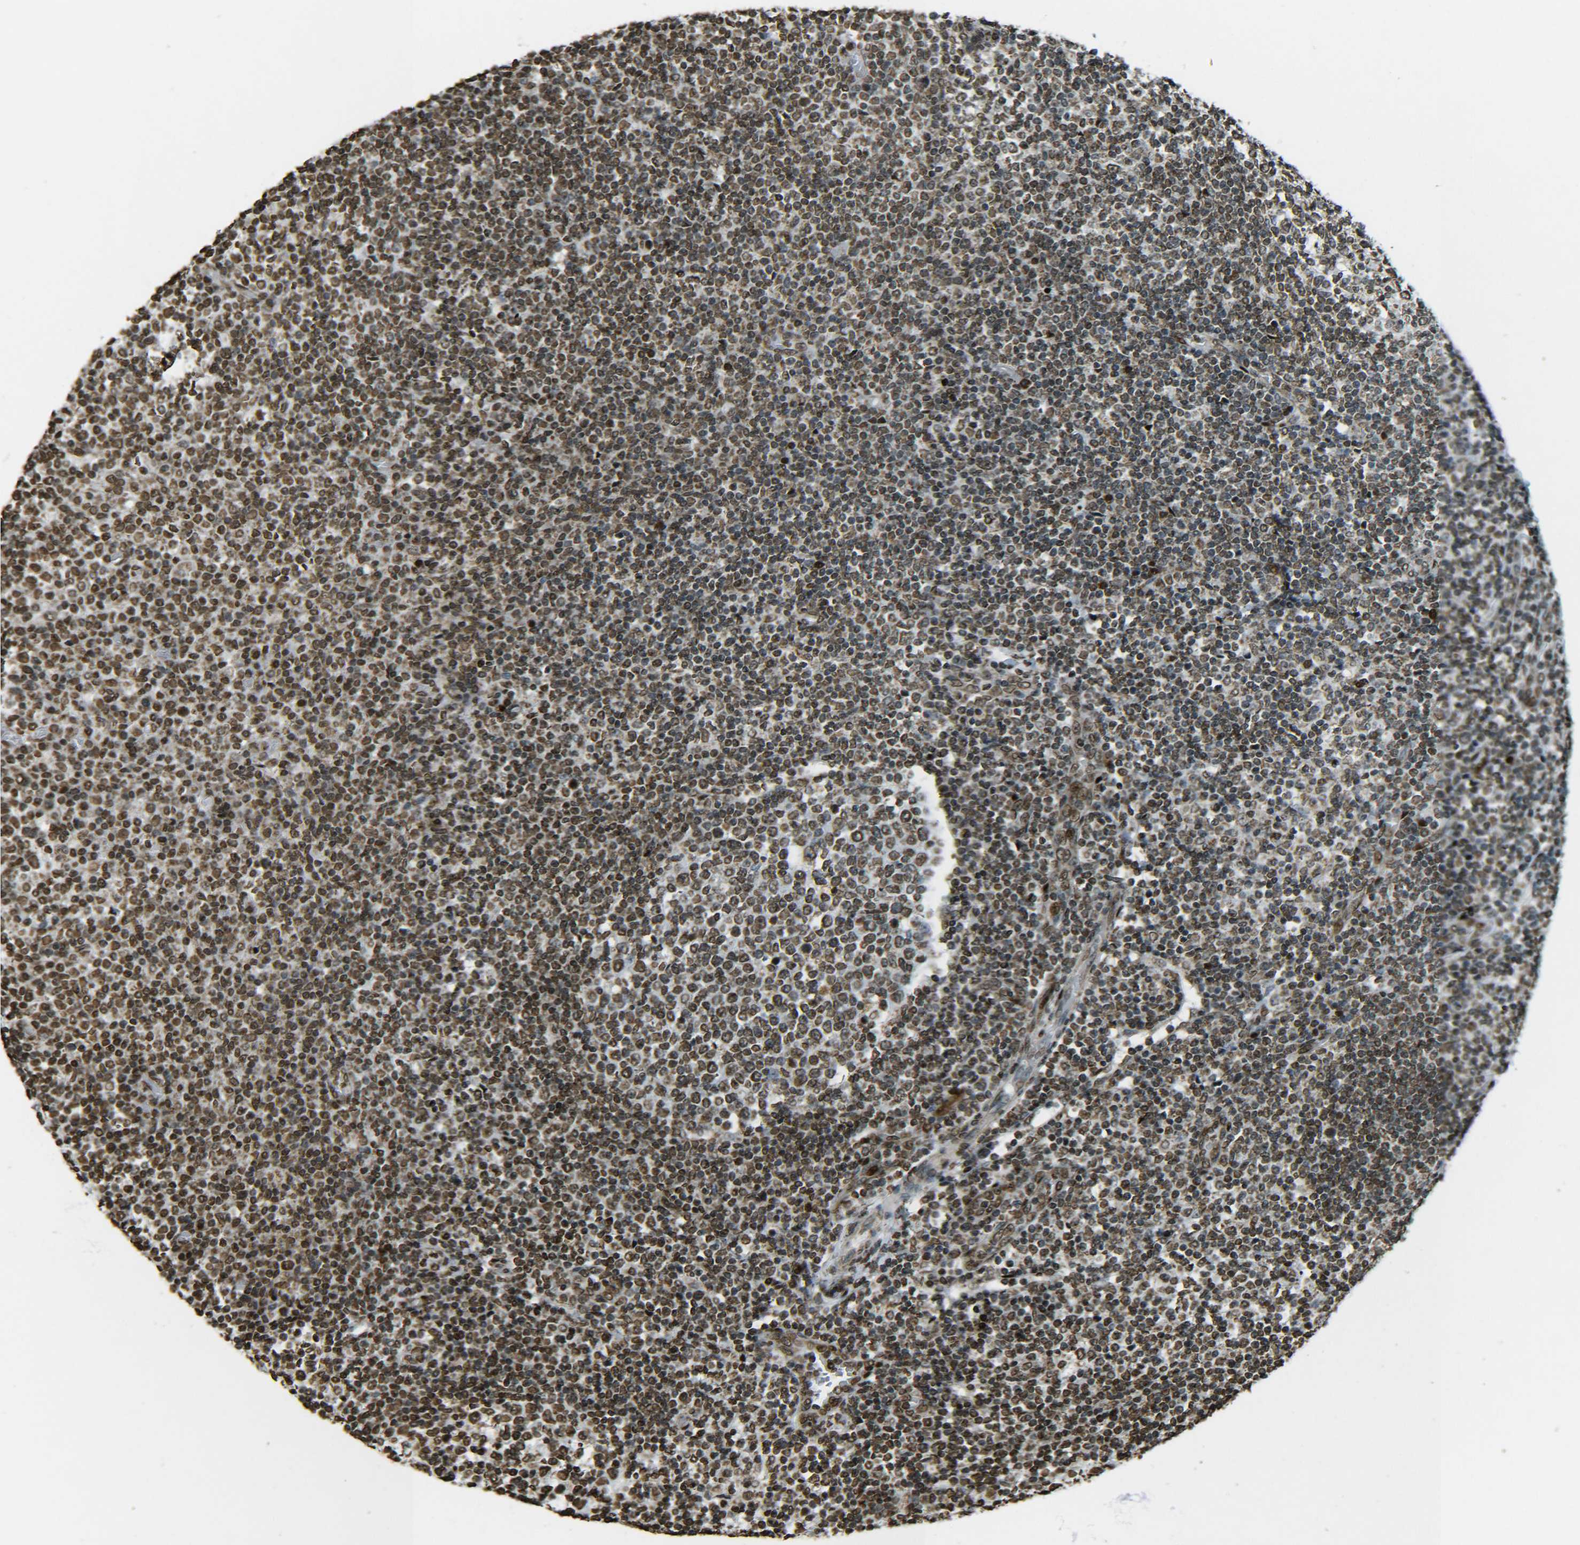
{"staining": {"intensity": "moderate", "quantity": ">75%", "location": "nuclear"}, "tissue": "tonsil", "cell_type": "Germinal center cells", "image_type": "normal", "snomed": [{"axis": "morphology", "description": "Normal tissue, NOS"}, {"axis": "topography", "description": "Tonsil"}], "caption": "A histopathology image showing moderate nuclear expression in approximately >75% of germinal center cells in unremarkable tonsil, as visualized by brown immunohistochemical staining.", "gene": "NEUROG2", "patient": {"sex": "female", "age": 19}}